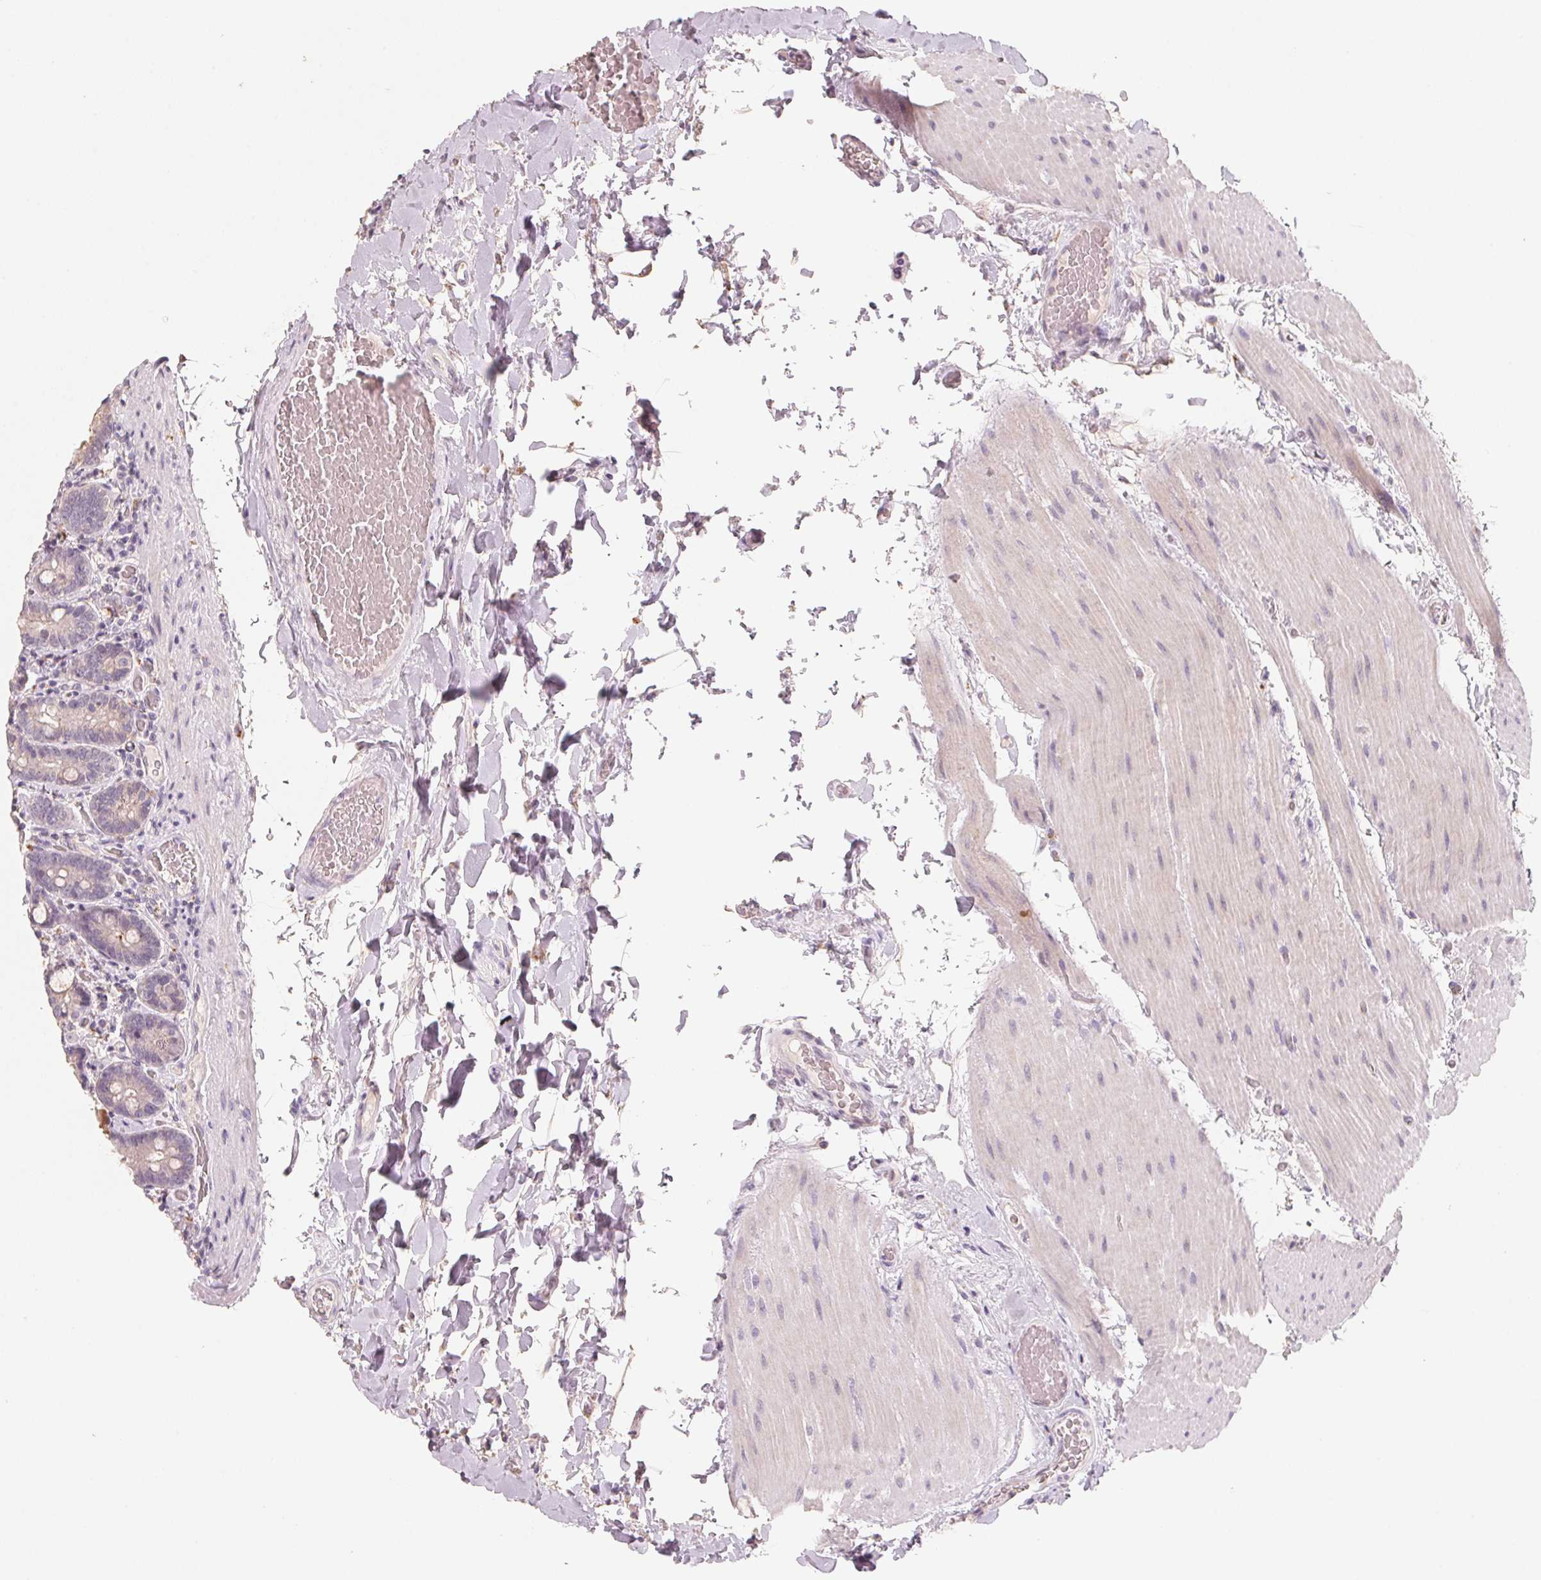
{"staining": {"intensity": "moderate", "quantity": "25%-75%", "location": "cytoplasmic/membranous"}, "tissue": "duodenum", "cell_type": "Glandular cells", "image_type": "normal", "snomed": [{"axis": "morphology", "description": "Normal tissue, NOS"}, {"axis": "topography", "description": "Duodenum"}], "caption": "The micrograph reveals staining of benign duodenum, revealing moderate cytoplasmic/membranous protein positivity (brown color) within glandular cells. The staining was performed using DAB to visualize the protein expression in brown, while the nuclei were stained in blue with hematoxylin (Magnification: 20x).", "gene": "TREH", "patient": {"sex": "female", "age": 62}}